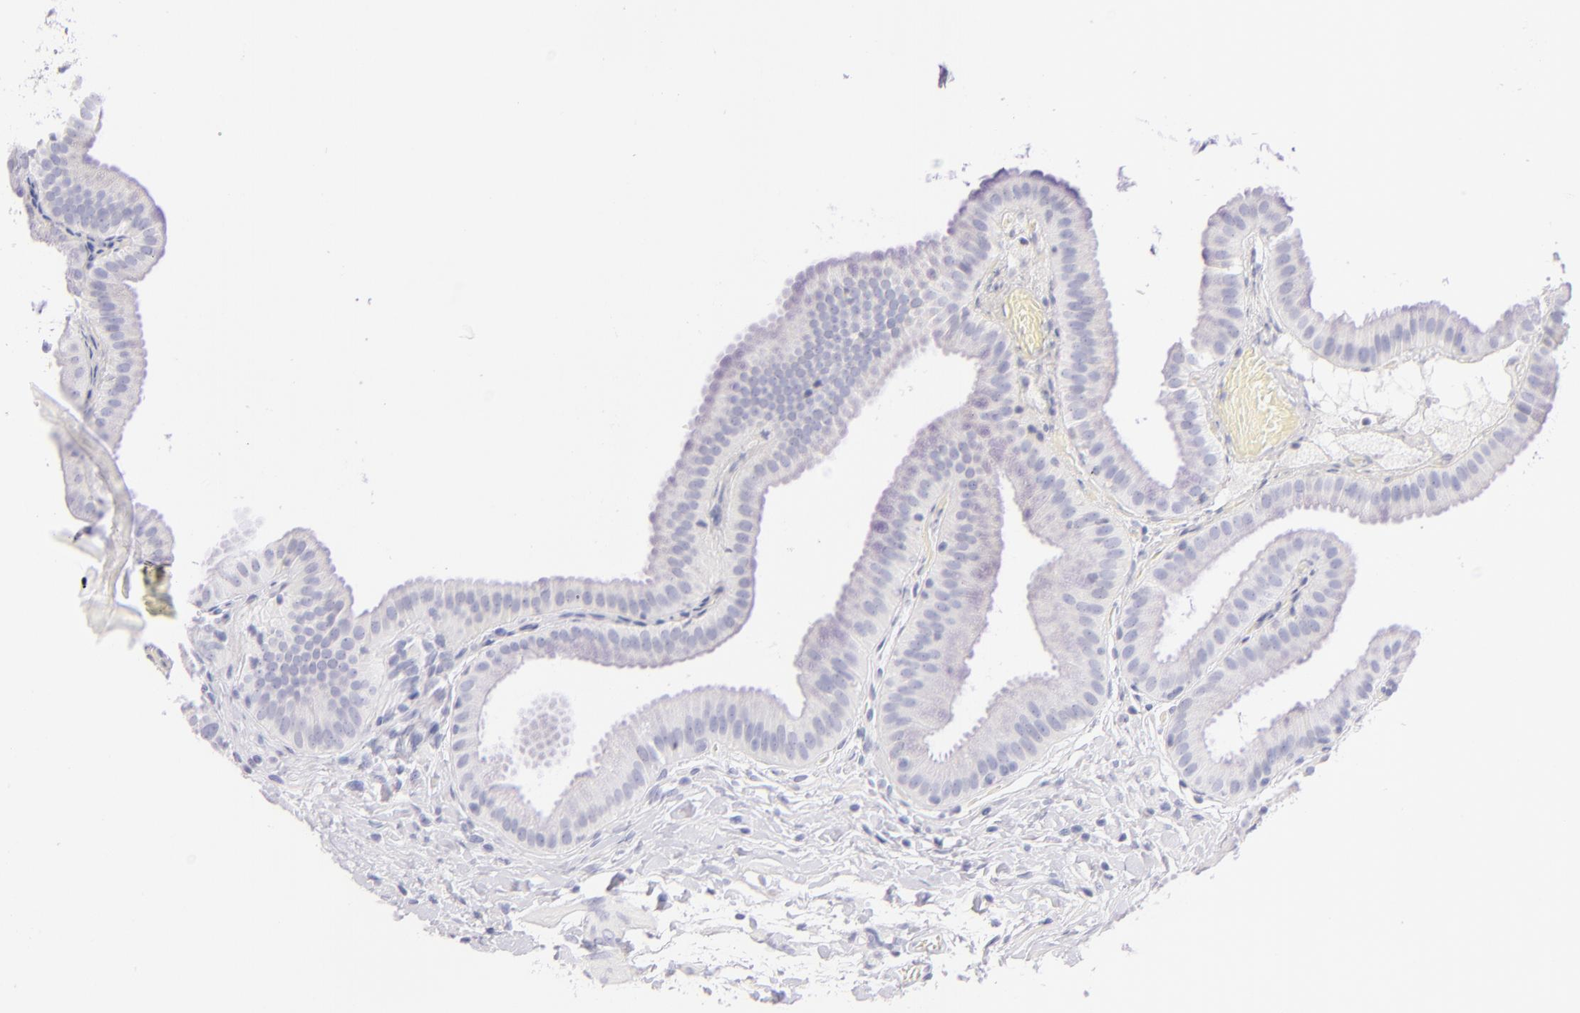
{"staining": {"intensity": "negative", "quantity": "none", "location": "none"}, "tissue": "gallbladder", "cell_type": "Glandular cells", "image_type": "normal", "snomed": [{"axis": "morphology", "description": "Normal tissue, NOS"}, {"axis": "topography", "description": "Gallbladder"}], "caption": "High power microscopy image of an immunohistochemistry micrograph of normal gallbladder, revealing no significant staining in glandular cells. (Brightfield microscopy of DAB immunohistochemistry (IHC) at high magnification).", "gene": "SDC1", "patient": {"sex": "female", "age": 63}}